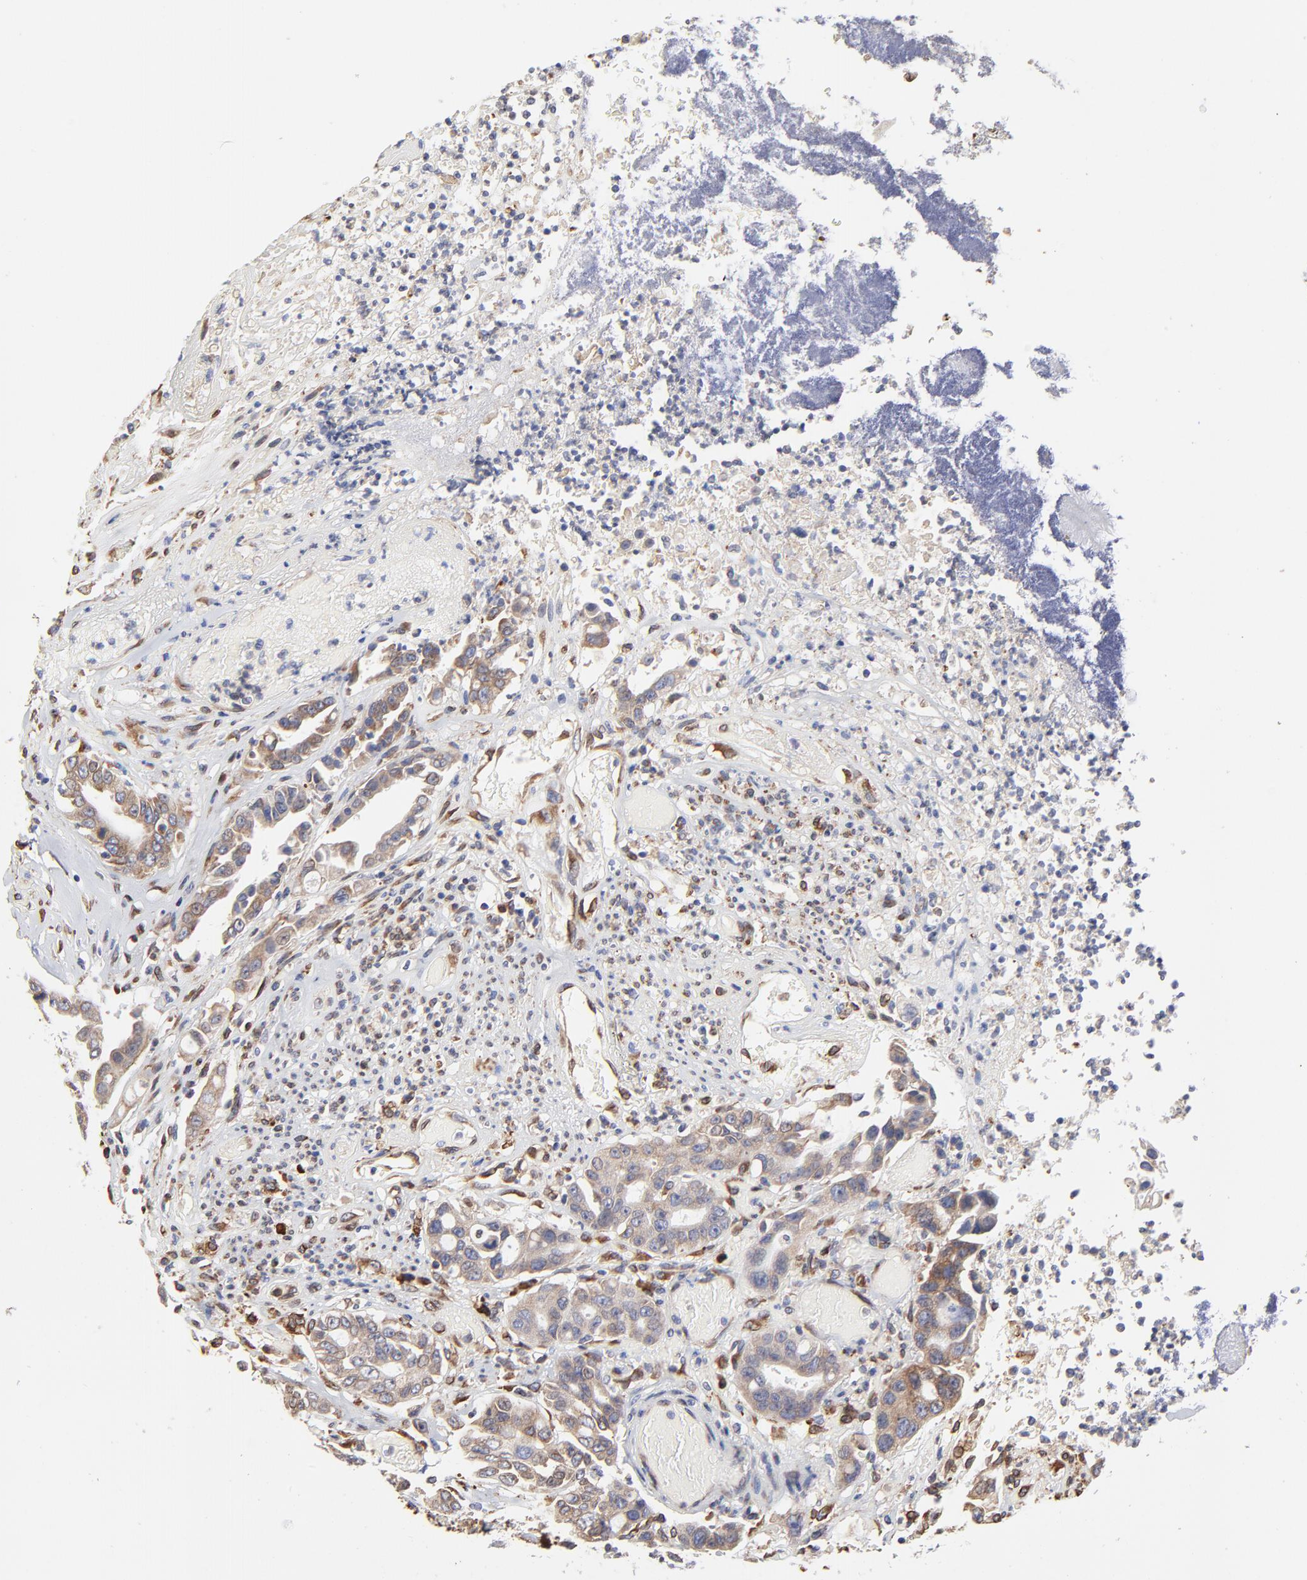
{"staining": {"intensity": "weak", "quantity": ">75%", "location": "cytoplasmic/membranous"}, "tissue": "colorectal cancer", "cell_type": "Tumor cells", "image_type": "cancer", "snomed": [{"axis": "morphology", "description": "Adenocarcinoma, NOS"}, {"axis": "topography", "description": "Colon"}], "caption": "Colorectal adenocarcinoma was stained to show a protein in brown. There is low levels of weak cytoplasmic/membranous expression in approximately >75% of tumor cells.", "gene": "LMAN1", "patient": {"sex": "female", "age": 70}}